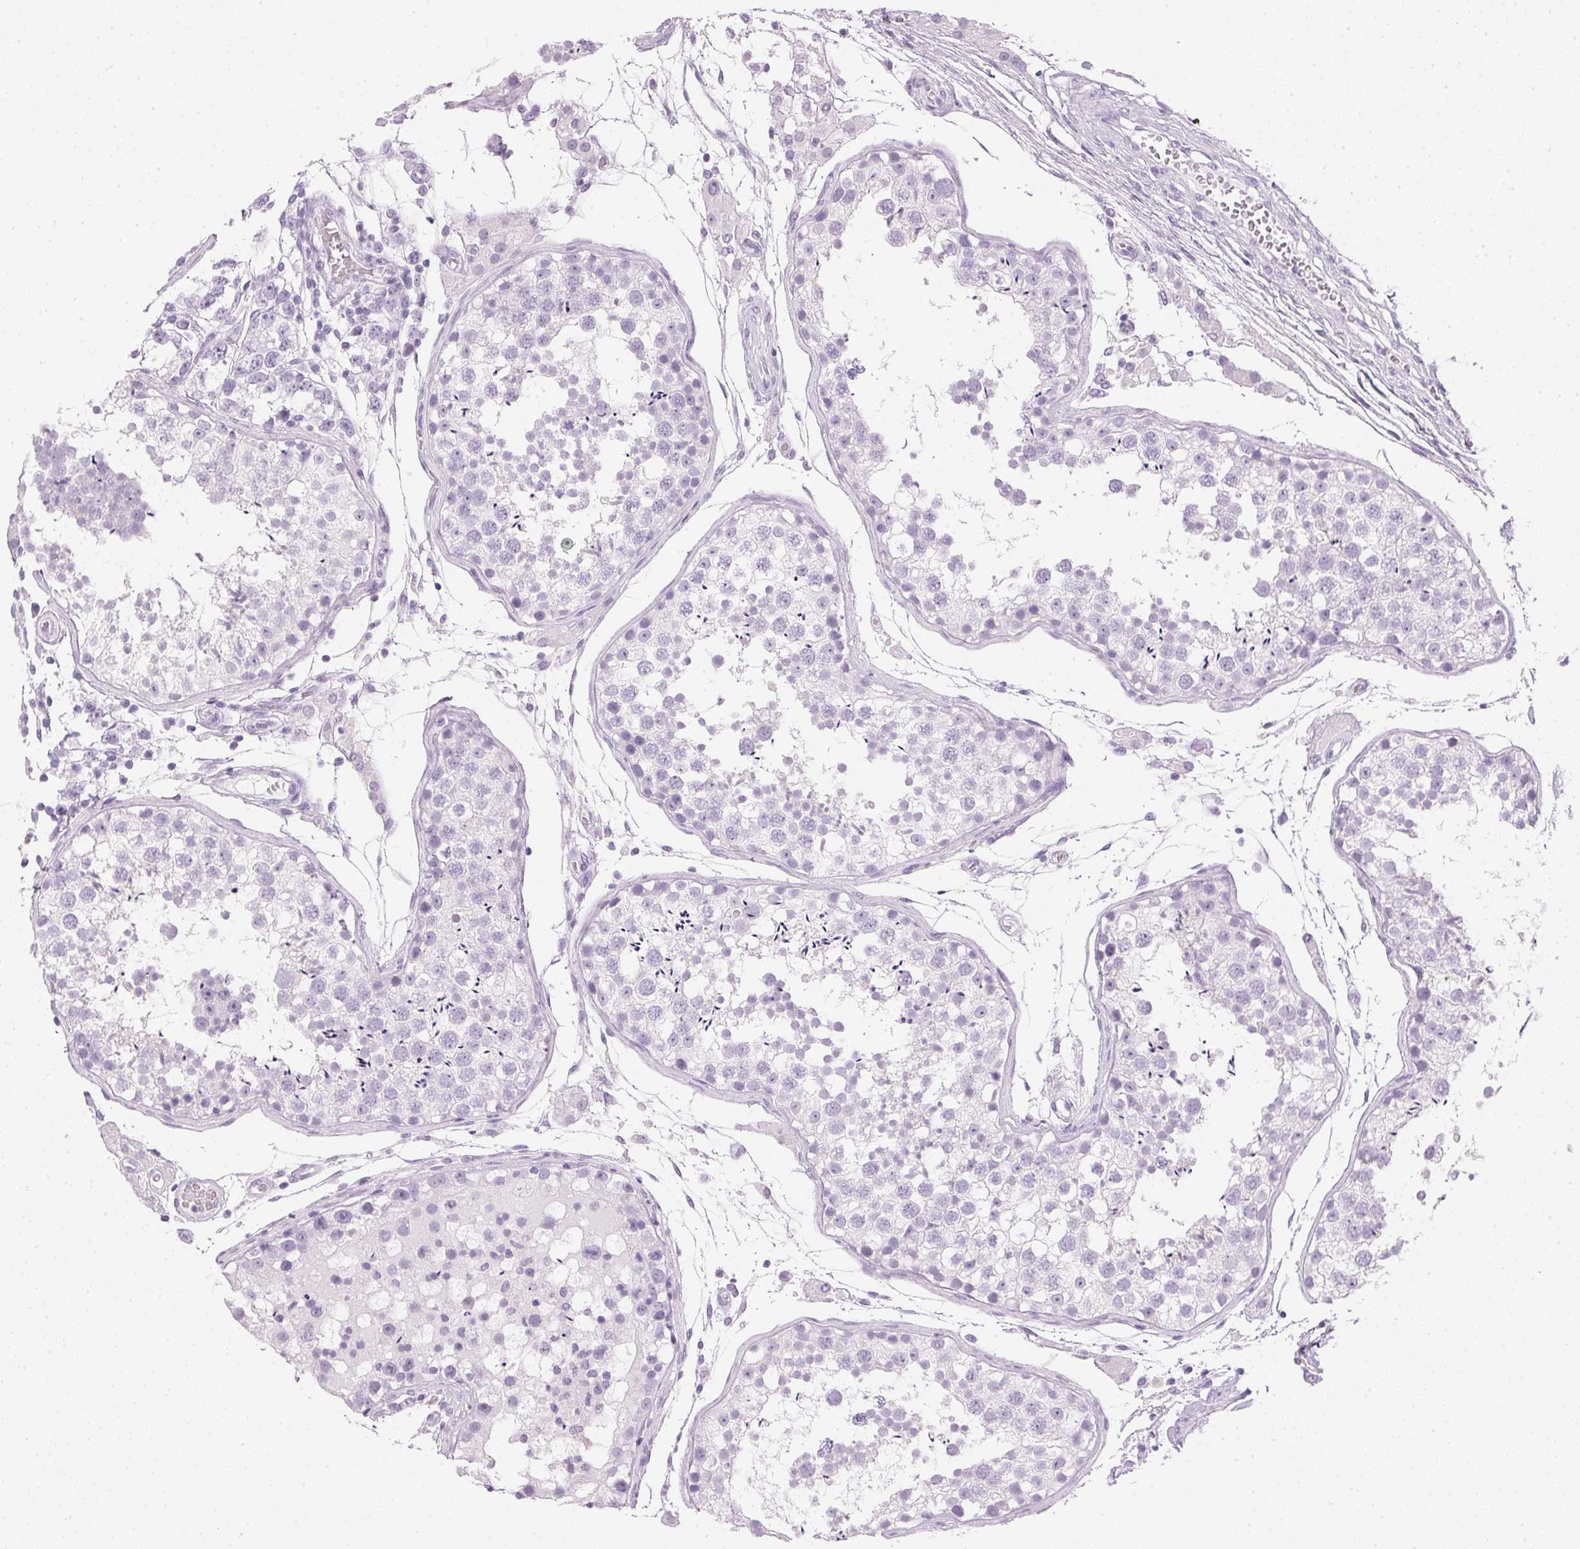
{"staining": {"intensity": "negative", "quantity": "none", "location": "none"}, "tissue": "testis", "cell_type": "Cells in seminiferous ducts", "image_type": "normal", "snomed": [{"axis": "morphology", "description": "Normal tissue, NOS"}, {"axis": "morphology", "description": "Seminoma, NOS"}, {"axis": "topography", "description": "Testis"}], "caption": "Immunohistochemistry (IHC) of benign testis shows no staining in cells in seminiferous ducts. The staining was performed using DAB (3,3'-diaminobenzidine) to visualize the protein expression in brown, while the nuclei were stained in blue with hematoxylin (Magnification: 20x).", "gene": "IGFBP1", "patient": {"sex": "male", "age": 29}}